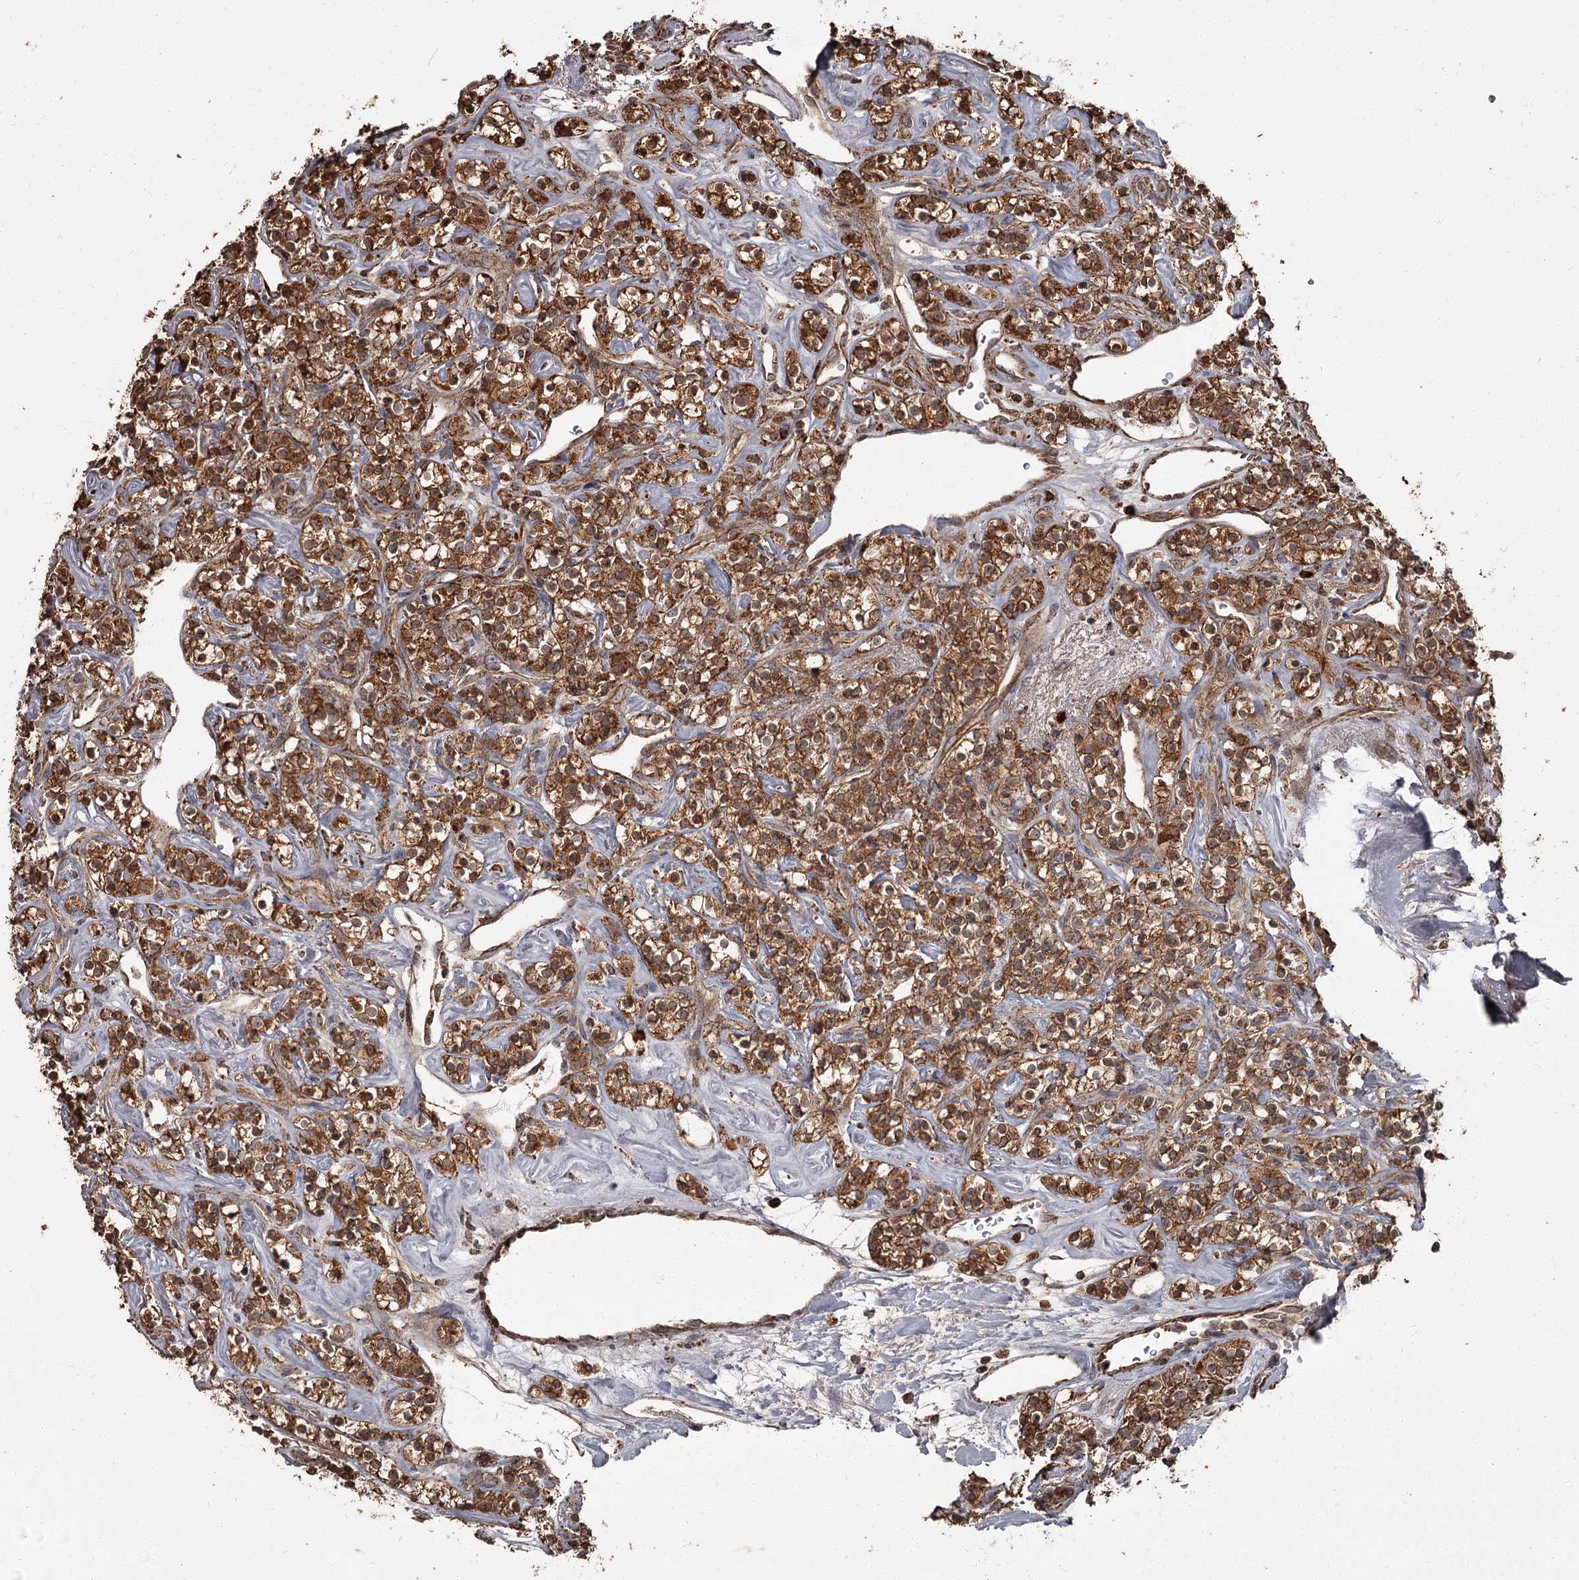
{"staining": {"intensity": "strong", "quantity": ">75%", "location": "cytoplasmic/membranous"}, "tissue": "renal cancer", "cell_type": "Tumor cells", "image_type": "cancer", "snomed": [{"axis": "morphology", "description": "Adenocarcinoma, NOS"}, {"axis": "topography", "description": "Kidney"}], "caption": "This histopathology image exhibits immunohistochemistry staining of adenocarcinoma (renal), with high strong cytoplasmic/membranous positivity in about >75% of tumor cells.", "gene": "THAP9", "patient": {"sex": "male", "age": 77}}